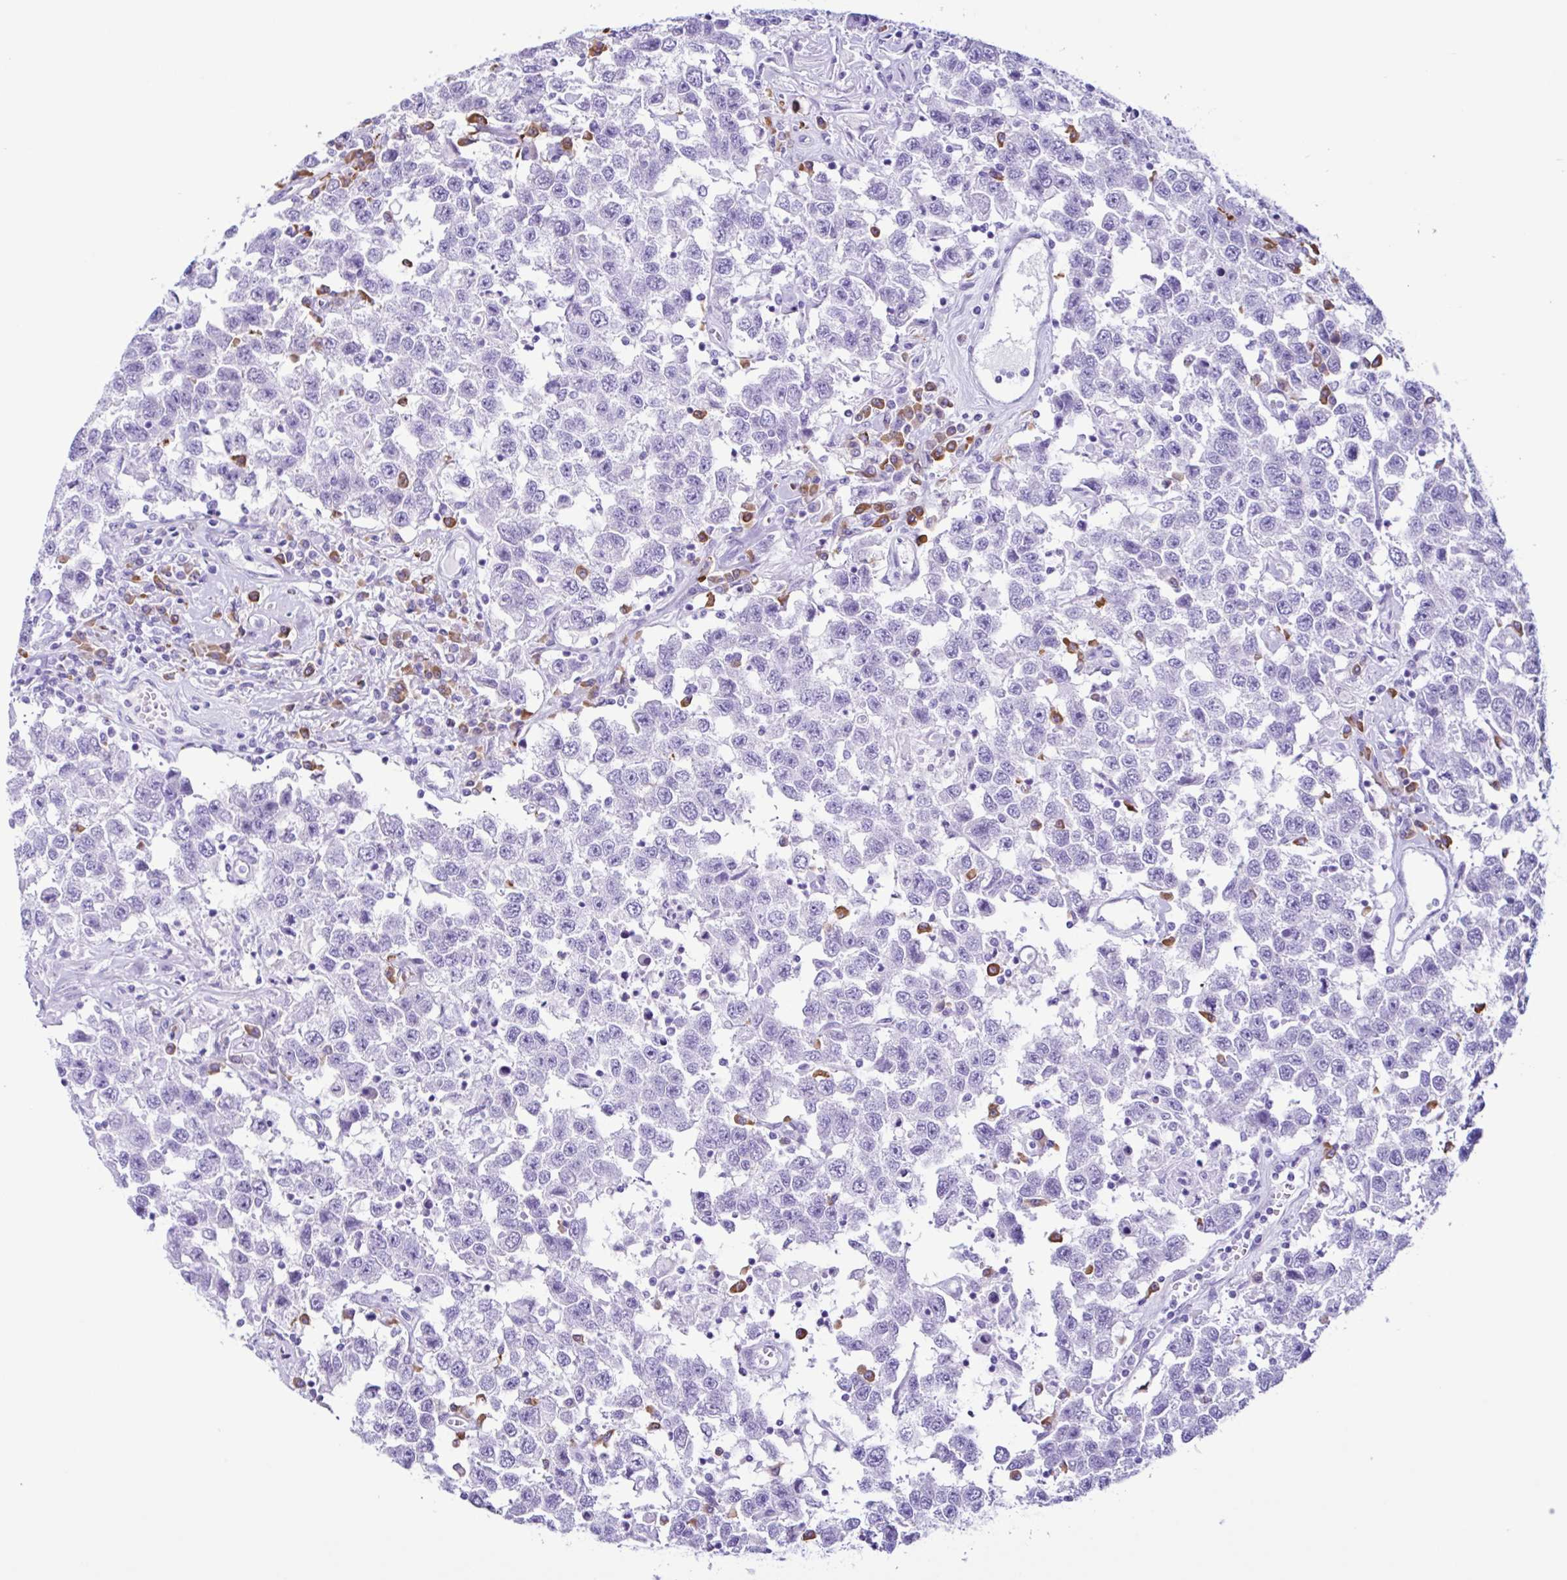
{"staining": {"intensity": "negative", "quantity": "none", "location": "none"}, "tissue": "testis cancer", "cell_type": "Tumor cells", "image_type": "cancer", "snomed": [{"axis": "morphology", "description": "Seminoma, NOS"}, {"axis": "topography", "description": "Testis"}], "caption": "IHC image of neoplastic tissue: testis seminoma stained with DAB (3,3'-diaminobenzidine) reveals no significant protein expression in tumor cells.", "gene": "PIGF", "patient": {"sex": "male", "age": 41}}